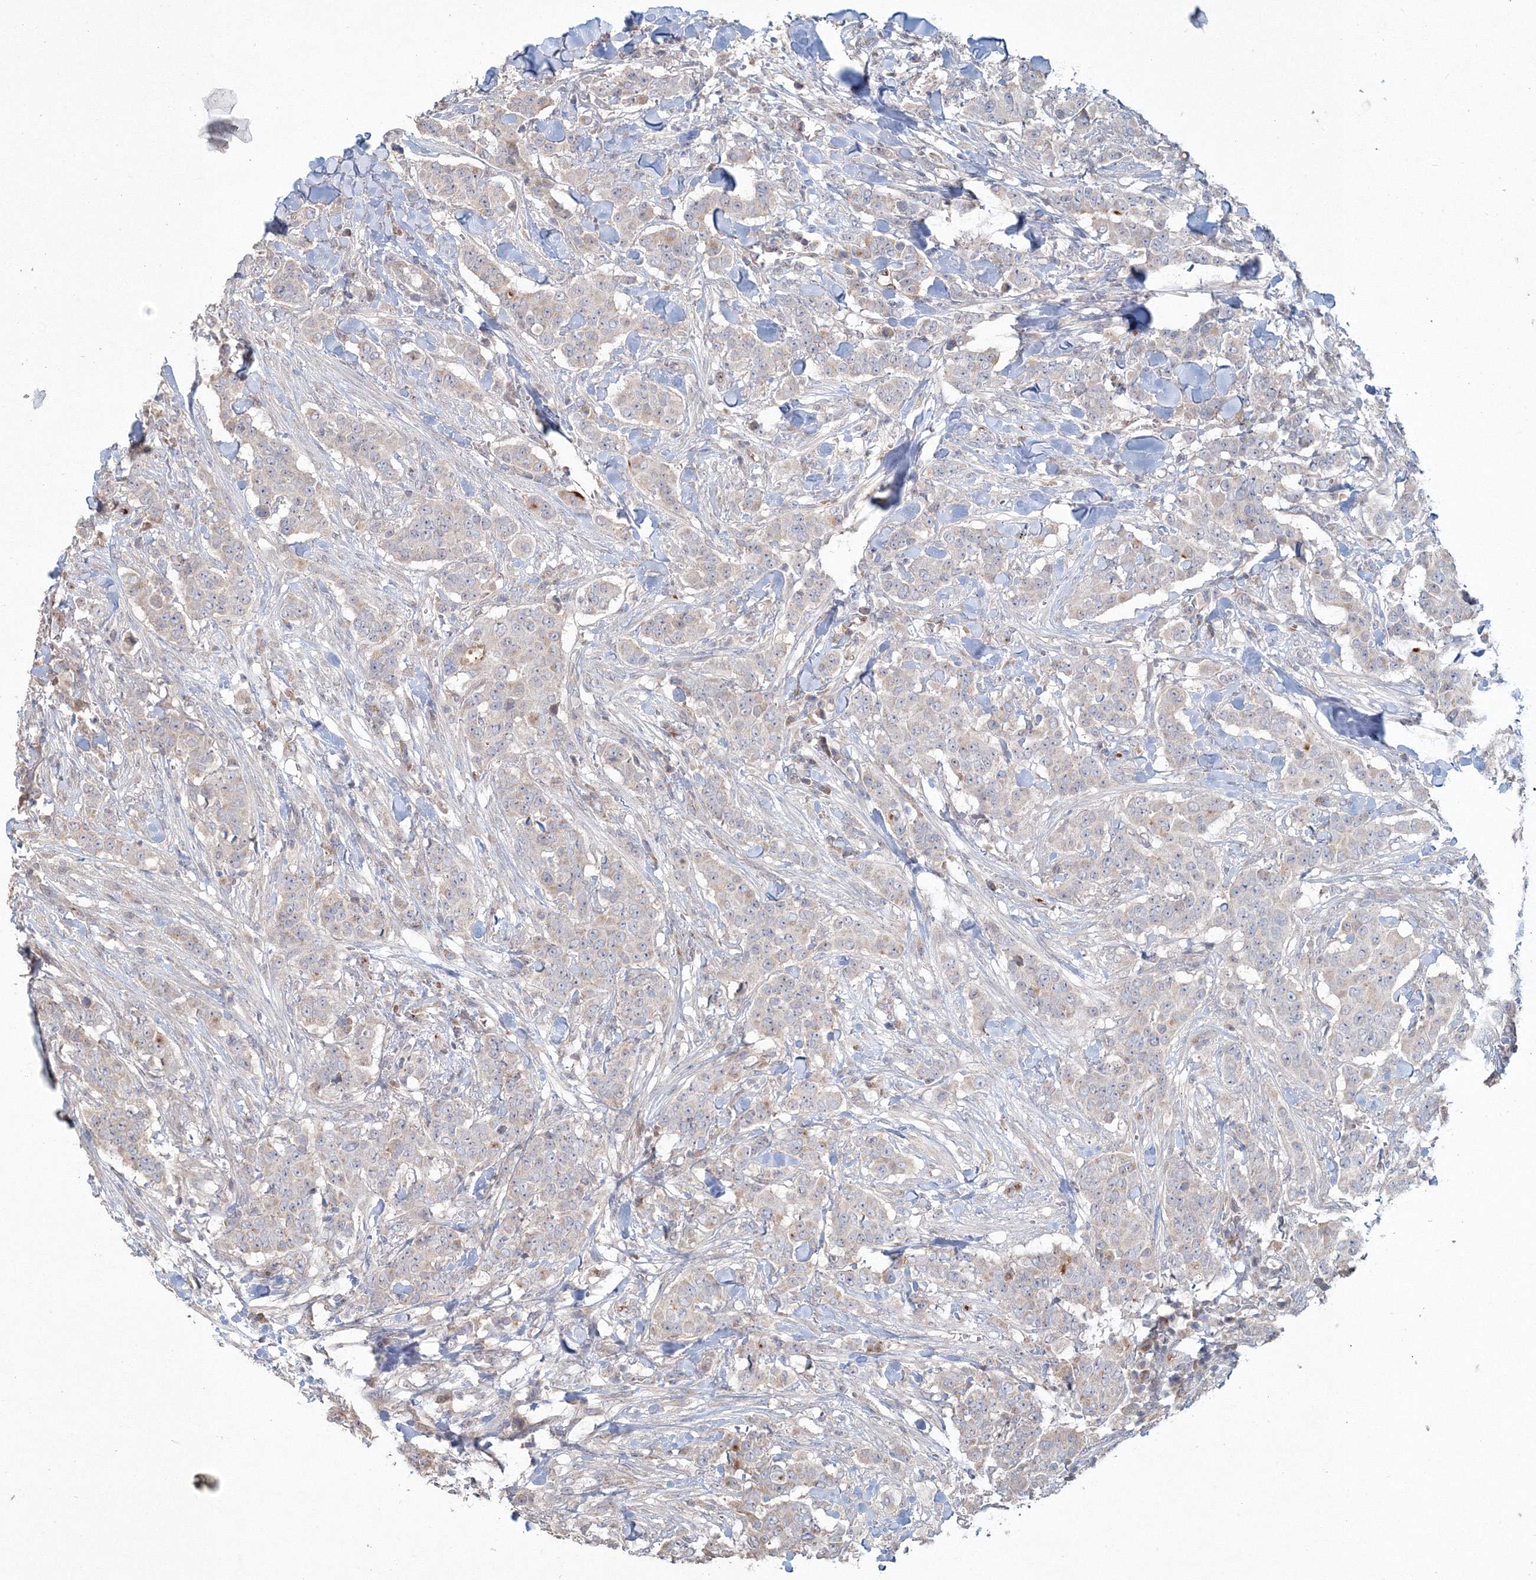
{"staining": {"intensity": "negative", "quantity": "none", "location": "none"}, "tissue": "breast cancer", "cell_type": "Tumor cells", "image_type": "cancer", "snomed": [{"axis": "morphology", "description": "Duct carcinoma"}, {"axis": "topography", "description": "Breast"}], "caption": "Tumor cells show no significant positivity in breast invasive ductal carcinoma.", "gene": "ANAPC16", "patient": {"sex": "female", "age": 40}}